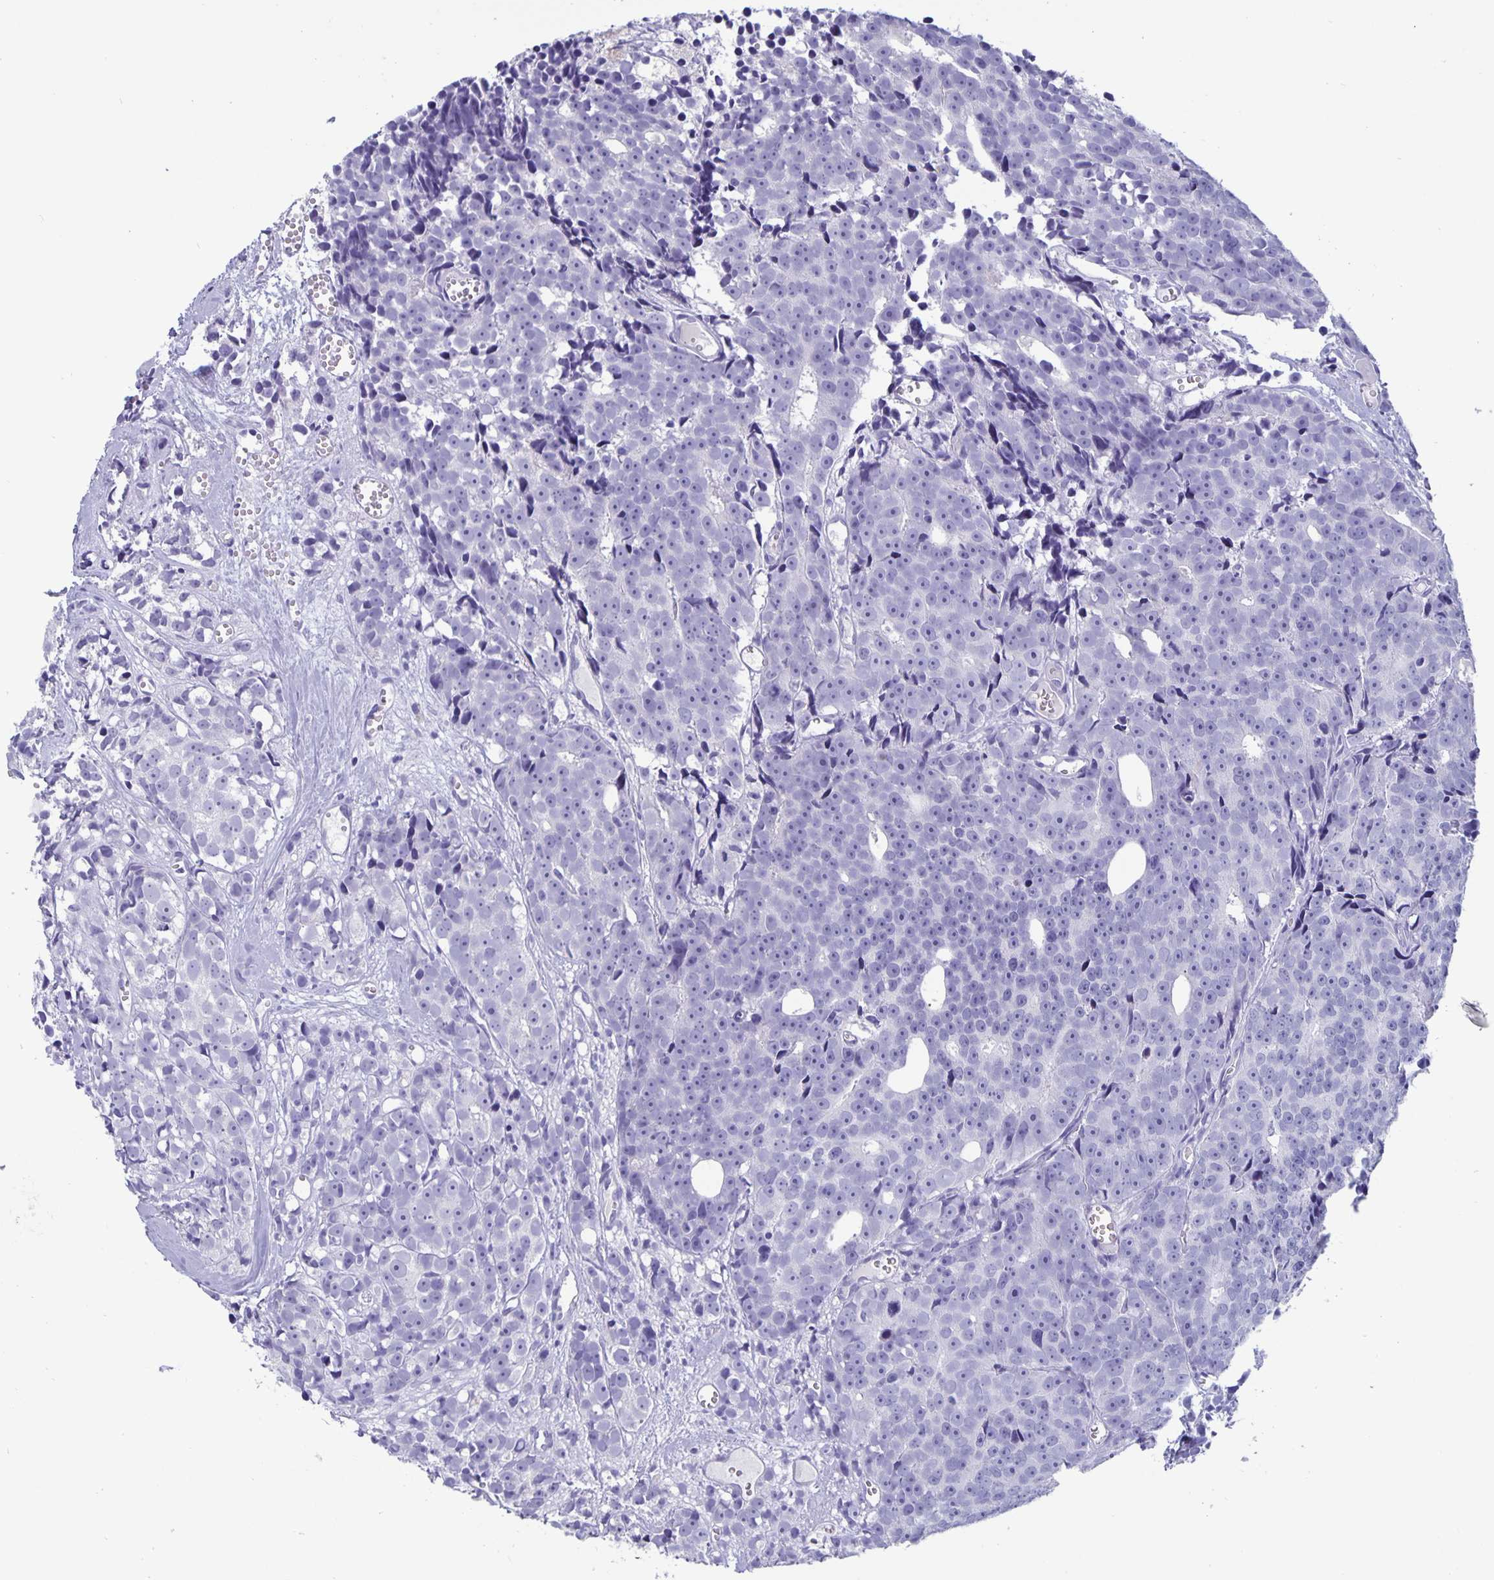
{"staining": {"intensity": "negative", "quantity": "none", "location": "none"}, "tissue": "prostate cancer", "cell_type": "Tumor cells", "image_type": "cancer", "snomed": [{"axis": "morphology", "description": "Adenocarcinoma, High grade"}, {"axis": "topography", "description": "Prostate"}], "caption": "Immunohistochemistry (IHC) of human prostate cancer (high-grade adenocarcinoma) displays no staining in tumor cells.", "gene": "BPIFA3", "patient": {"sex": "male", "age": 77}}